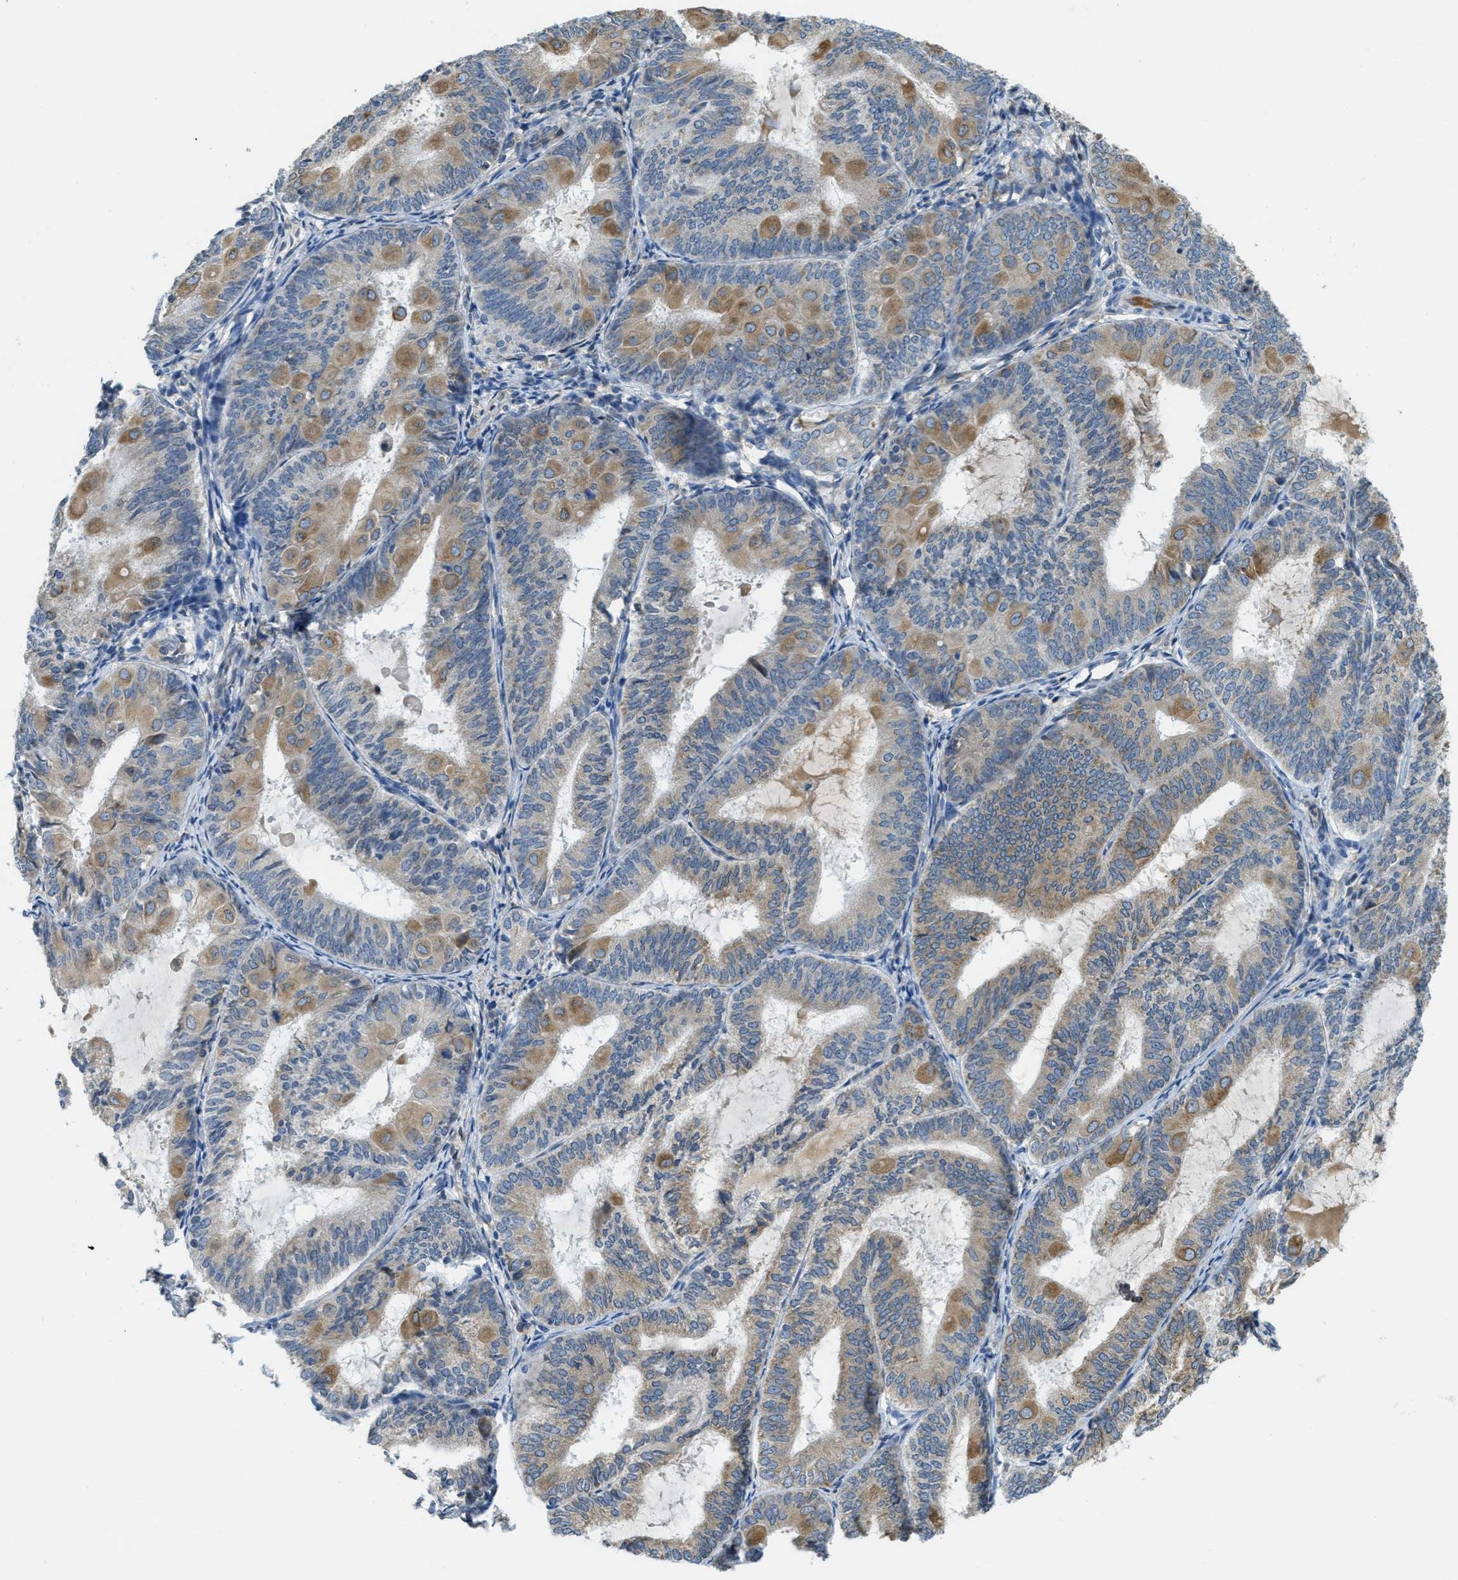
{"staining": {"intensity": "moderate", "quantity": "25%-75%", "location": "cytoplasmic/membranous"}, "tissue": "endometrial cancer", "cell_type": "Tumor cells", "image_type": "cancer", "snomed": [{"axis": "morphology", "description": "Adenocarcinoma, NOS"}, {"axis": "topography", "description": "Endometrium"}], "caption": "Endometrial cancer tissue displays moderate cytoplasmic/membranous expression in approximately 25%-75% of tumor cells, visualized by immunohistochemistry.", "gene": "MPDU1", "patient": {"sex": "female", "age": 81}}